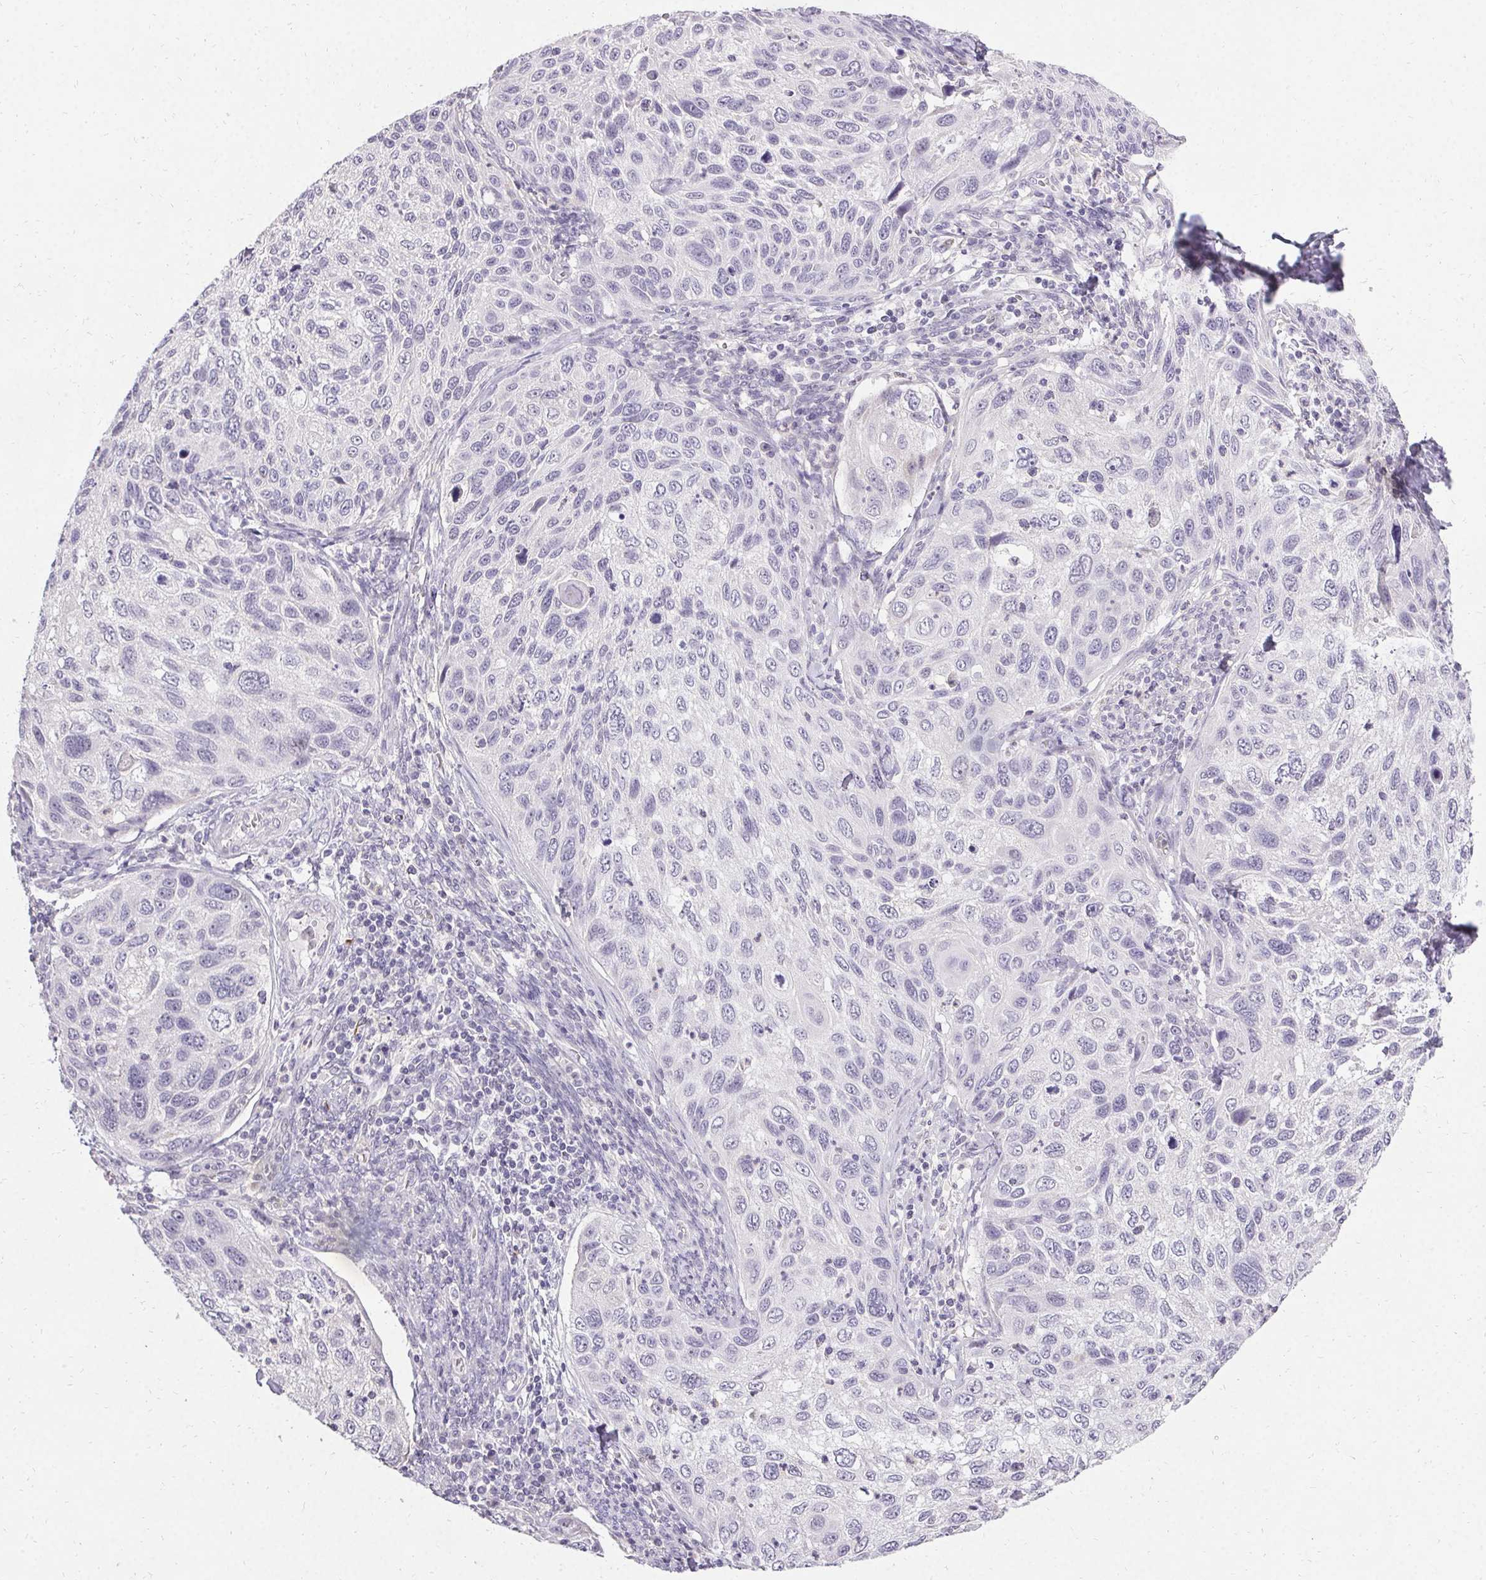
{"staining": {"intensity": "negative", "quantity": "none", "location": "none"}, "tissue": "cervical cancer", "cell_type": "Tumor cells", "image_type": "cancer", "snomed": [{"axis": "morphology", "description": "Squamous cell carcinoma, NOS"}, {"axis": "topography", "description": "Cervix"}], "caption": "Cervical cancer (squamous cell carcinoma) stained for a protein using IHC exhibits no expression tumor cells.", "gene": "PMEL", "patient": {"sex": "female", "age": 70}}